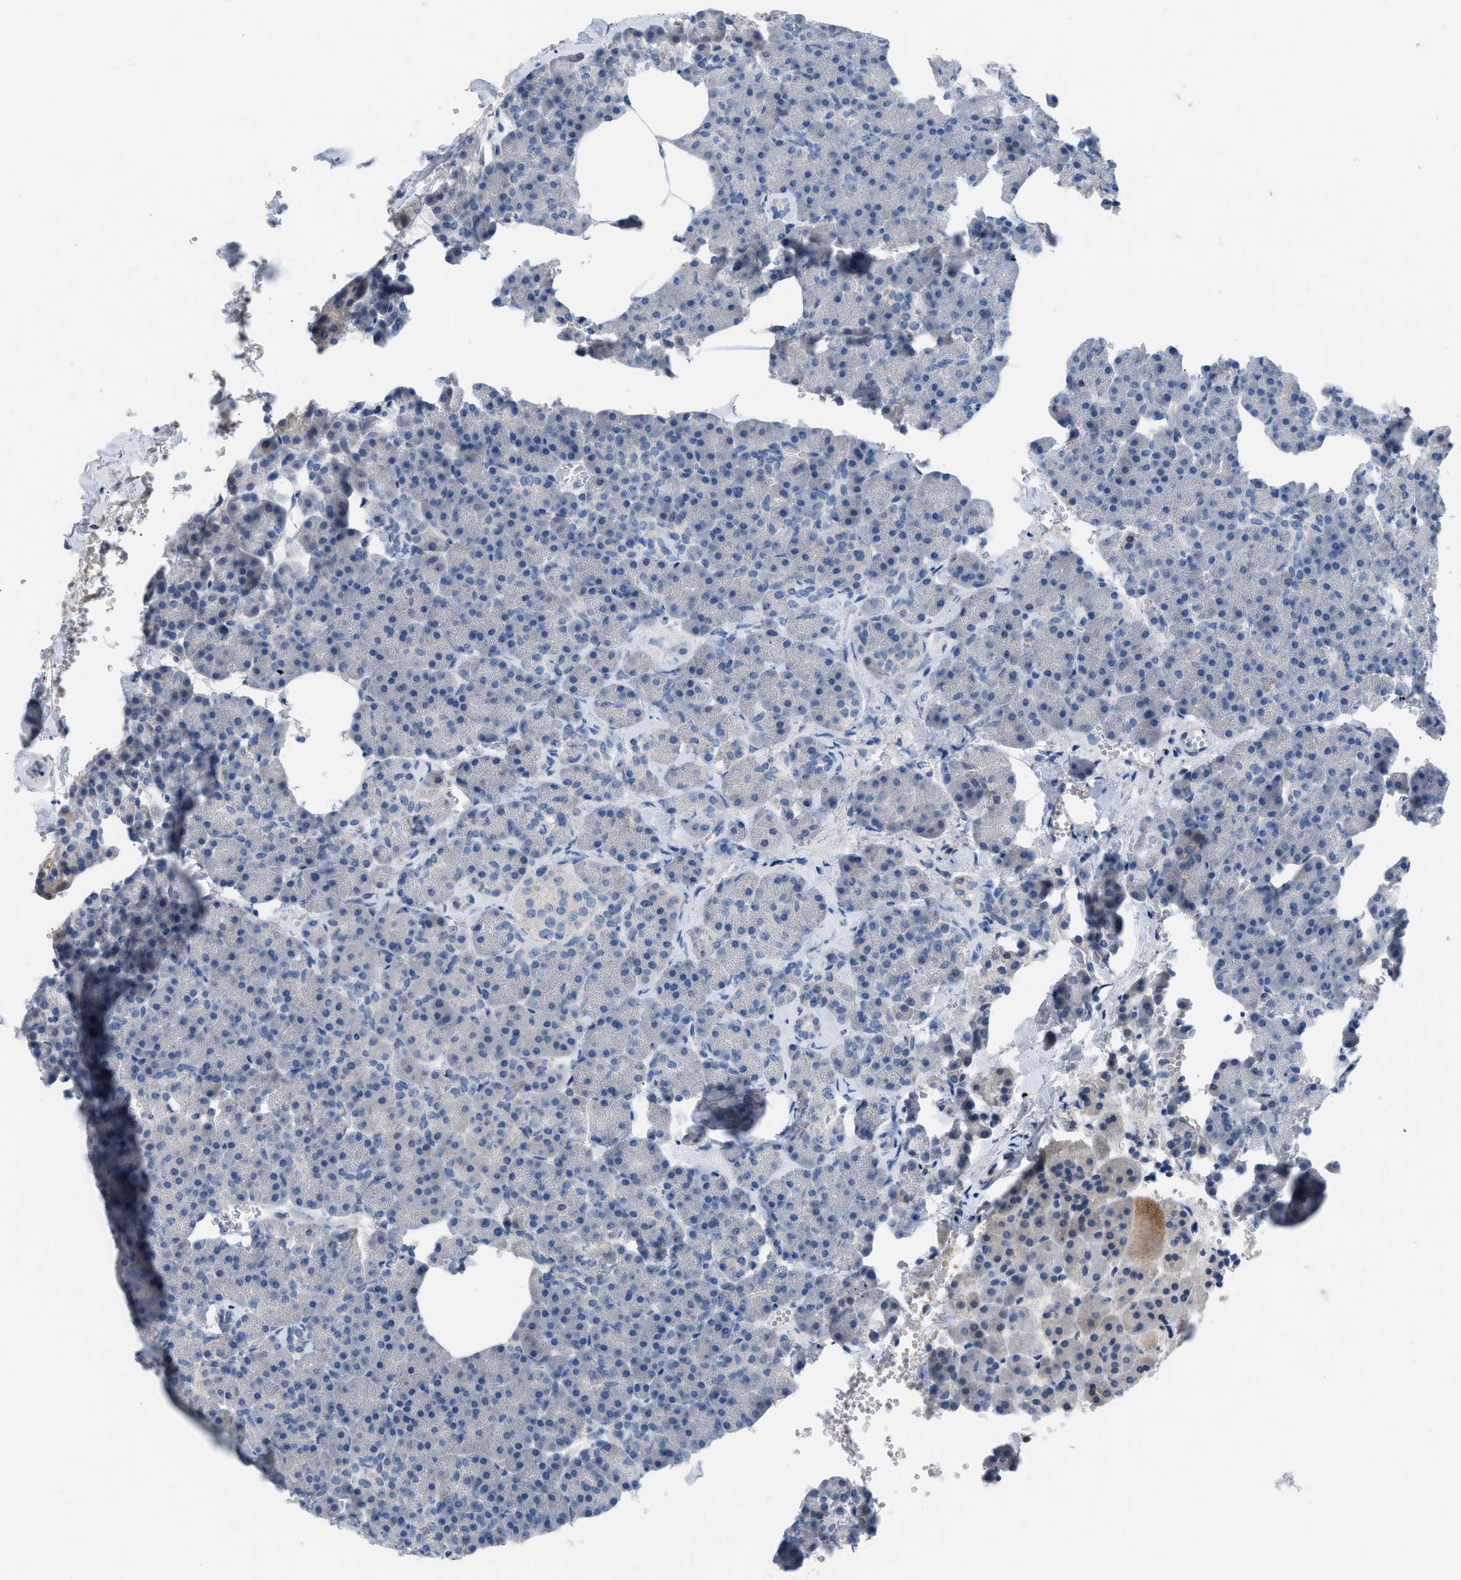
{"staining": {"intensity": "weak", "quantity": "<25%", "location": "cytoplasmic/membranous"}, "tissue": "pancreas", "cell_type": "Exocrine glandular cells", "image_type": "normal", "snomed": [{"axis": "morphology", "description": "Normal tissue, NOS"}, {"axis": "topography", "description": "Pancreas"}], "caption": "The immunohistochemistry (IHC) image has no significant expression in exocrine glandular cells of pancreas. (DAB (3,3'-diaminobenzidine) immunohistochemistry (IHC), high magnification).", "gene": "HPX", "patient": {"sex": "female", "age": 35}}